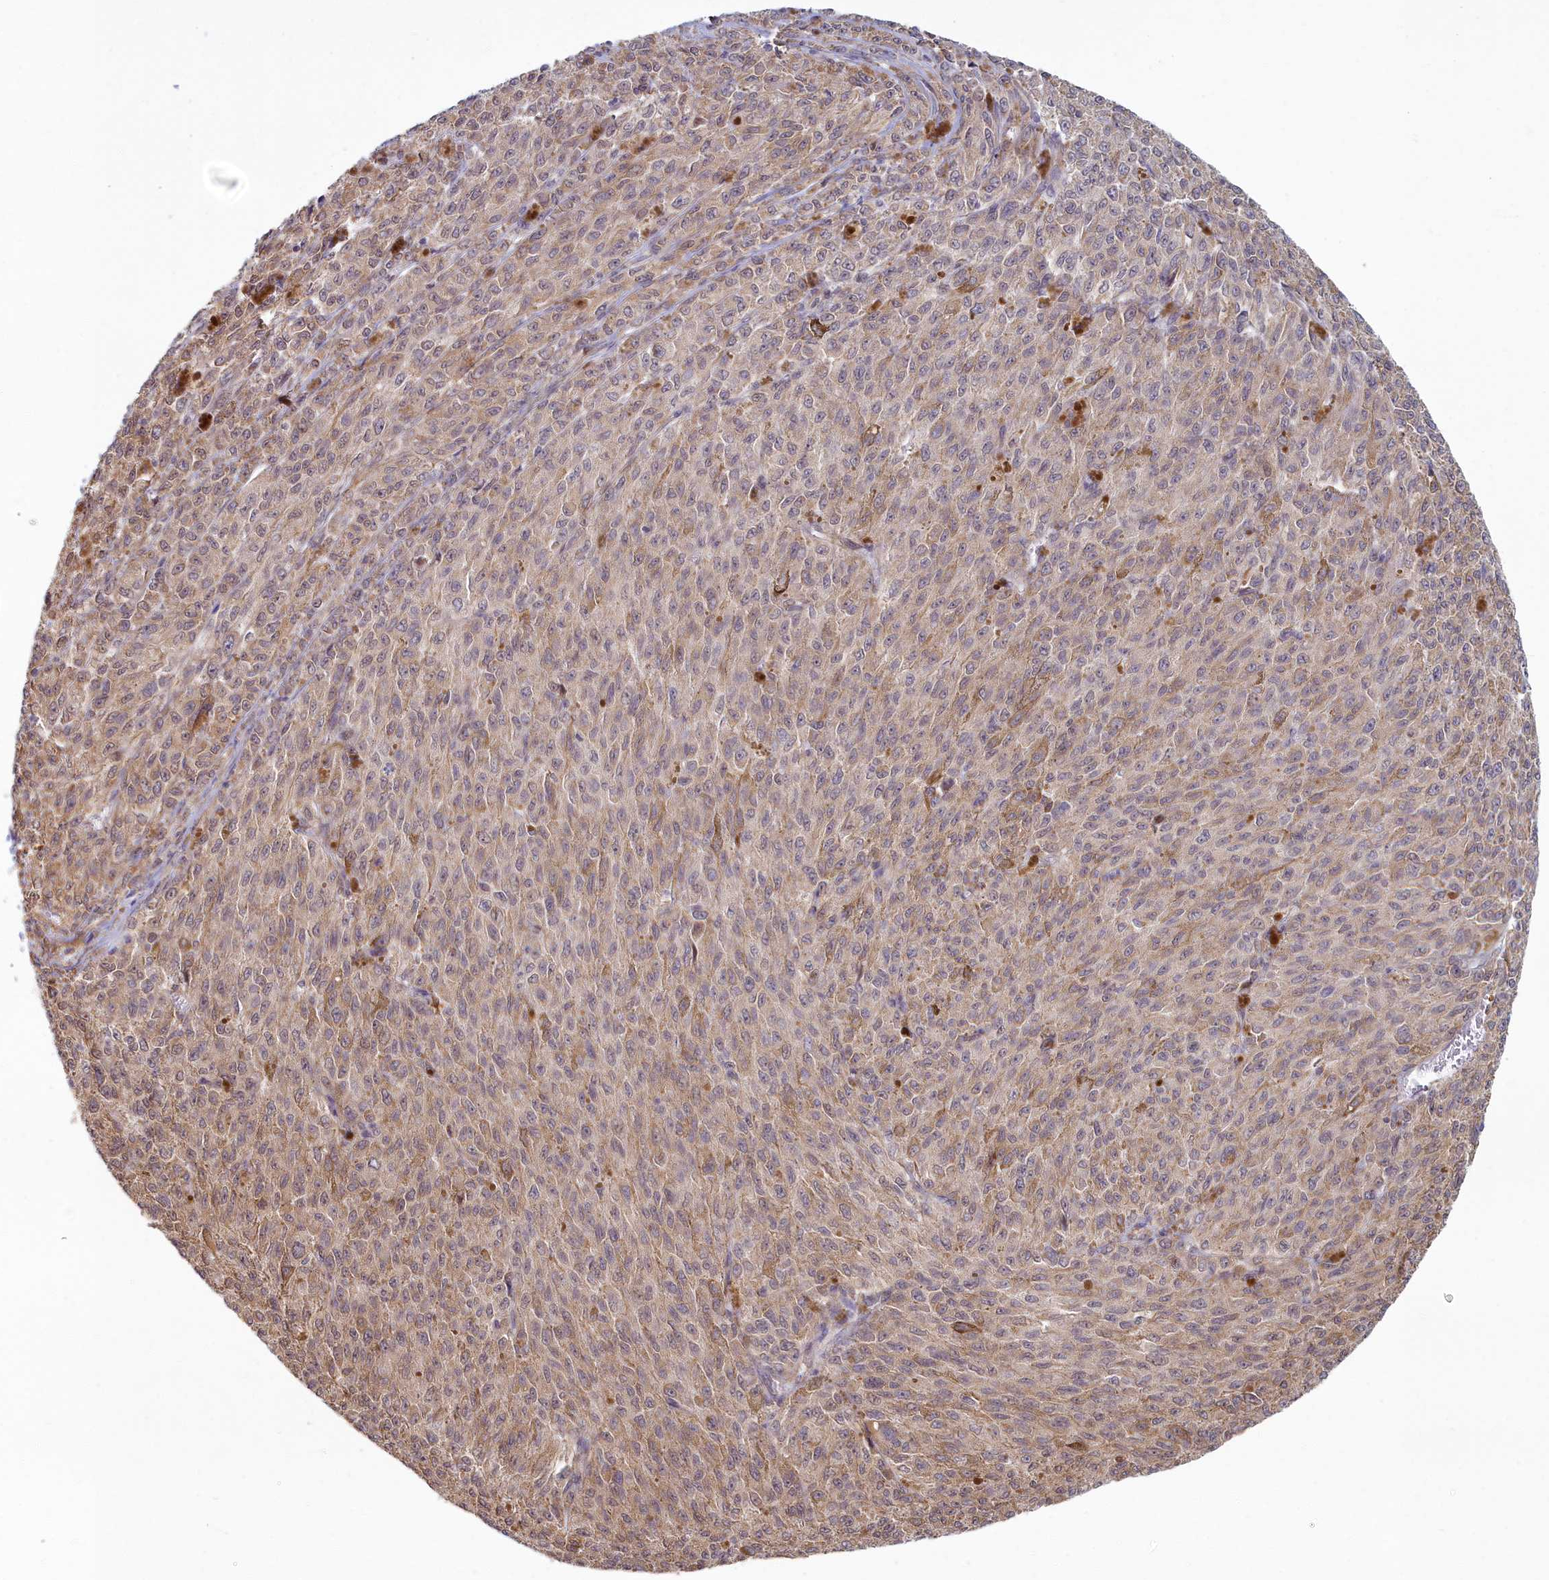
{"staining": {"intensity": "weak", "quantity": "25%-75%", "location": "cytoplasmic/membranous"}, "tissue": "melanoma", "cell_type": "Tumor cells", "image_type": "cancer", "snomed": [{"axis": "morphology", "description": "Malignant melanoma, NOS"}, {"axis": "topography", "description": "Skin"}], "caption": "Melanoma stained with a protein marker reveals weak staining in tumor cells.", "gene": "MAK16", "patient": {"sex": "female", "age": 52}}